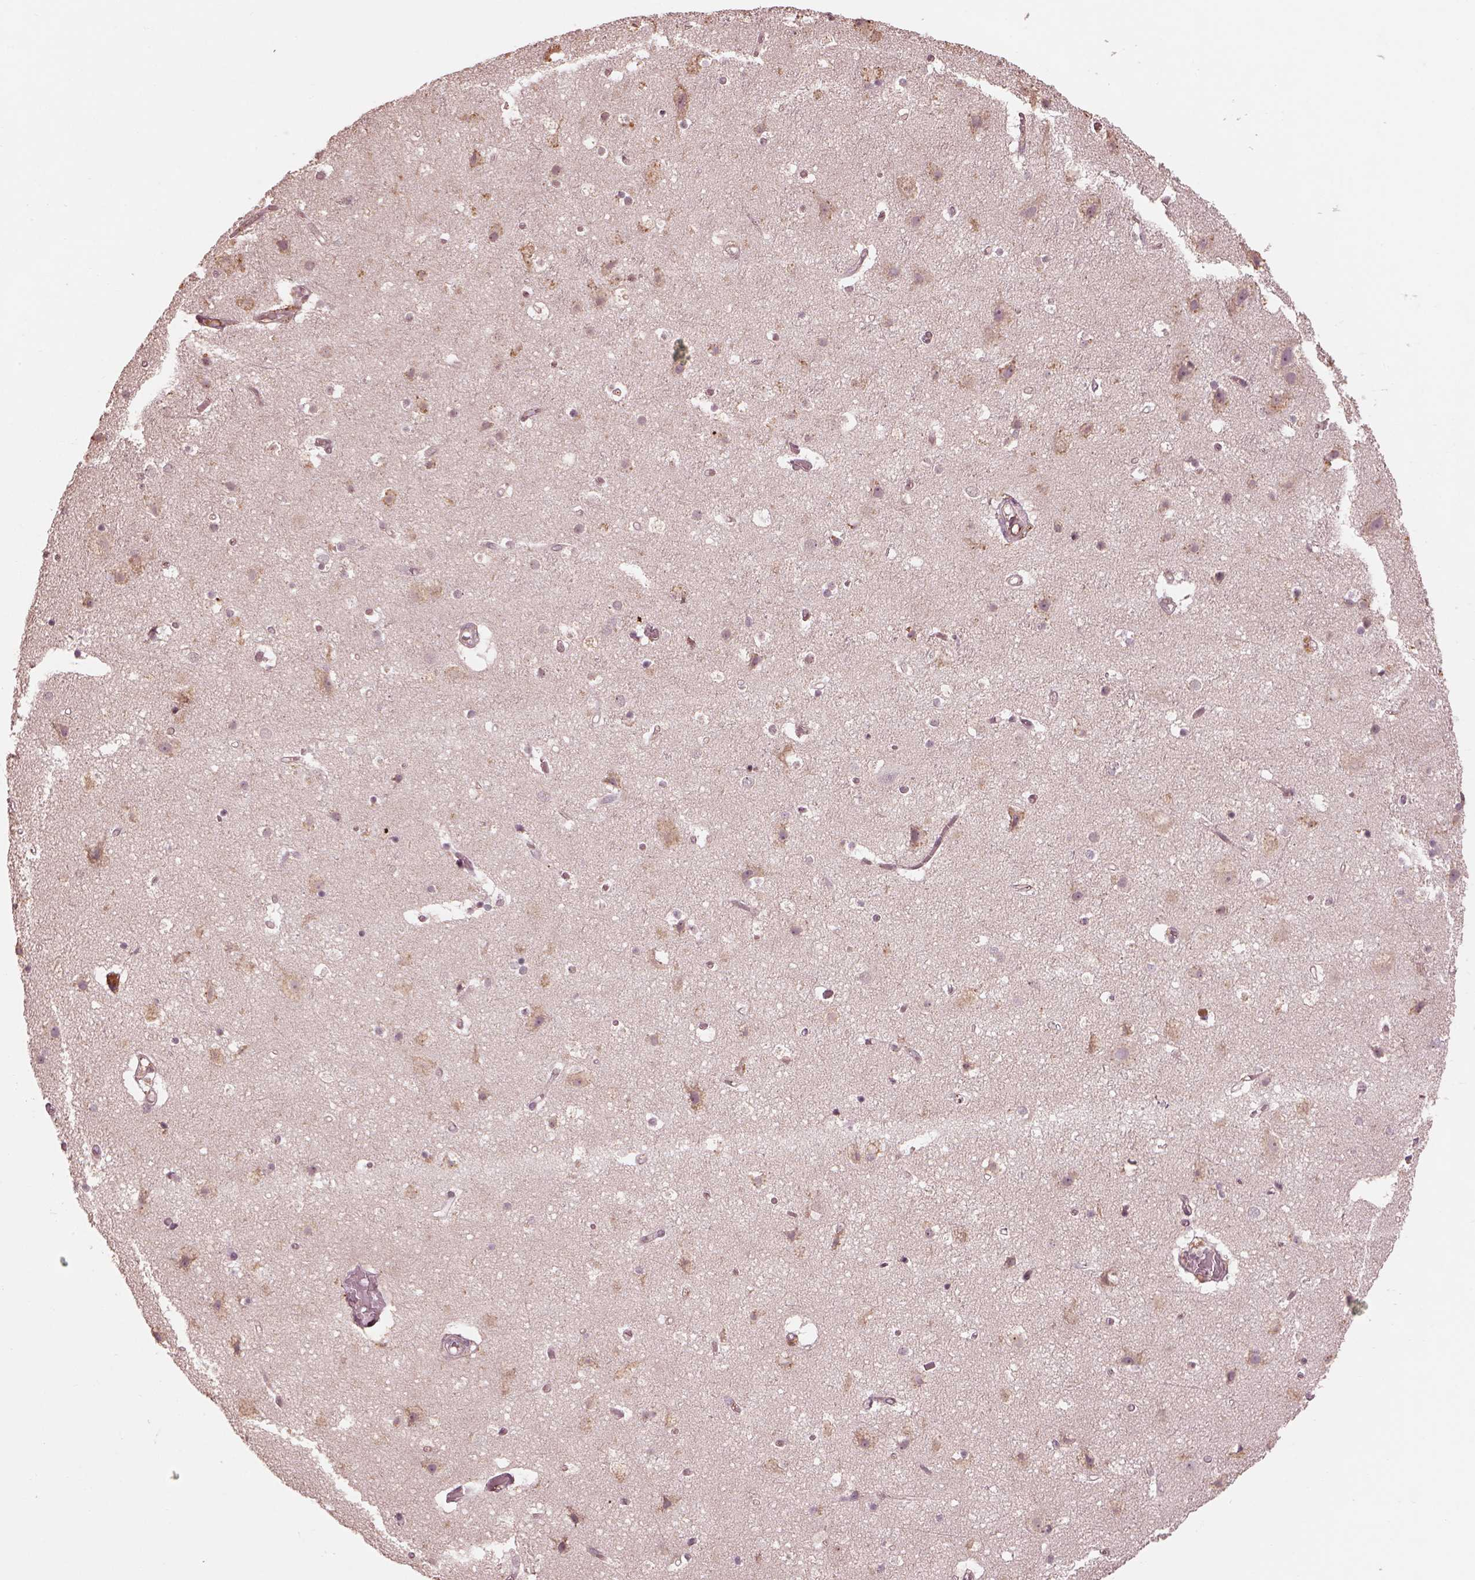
{"staining": {"intensity": "negative", "quantity": "none", "location": "none"}, "tissue": "cerebral cortex", "cell_type": "Endothelial cells", "image_type": "normal", "snomed": [{"axis": "morphology", "description": "Normal tissue, NOS"}, {"axis": "topography", "description": "Cerebral cortex"}], "caption": "The image demonstrates no significant expression in endothelial cells of cerebral cortex.", "gene": "CALR3", "patient": {"sex": "female", "age": 52}}